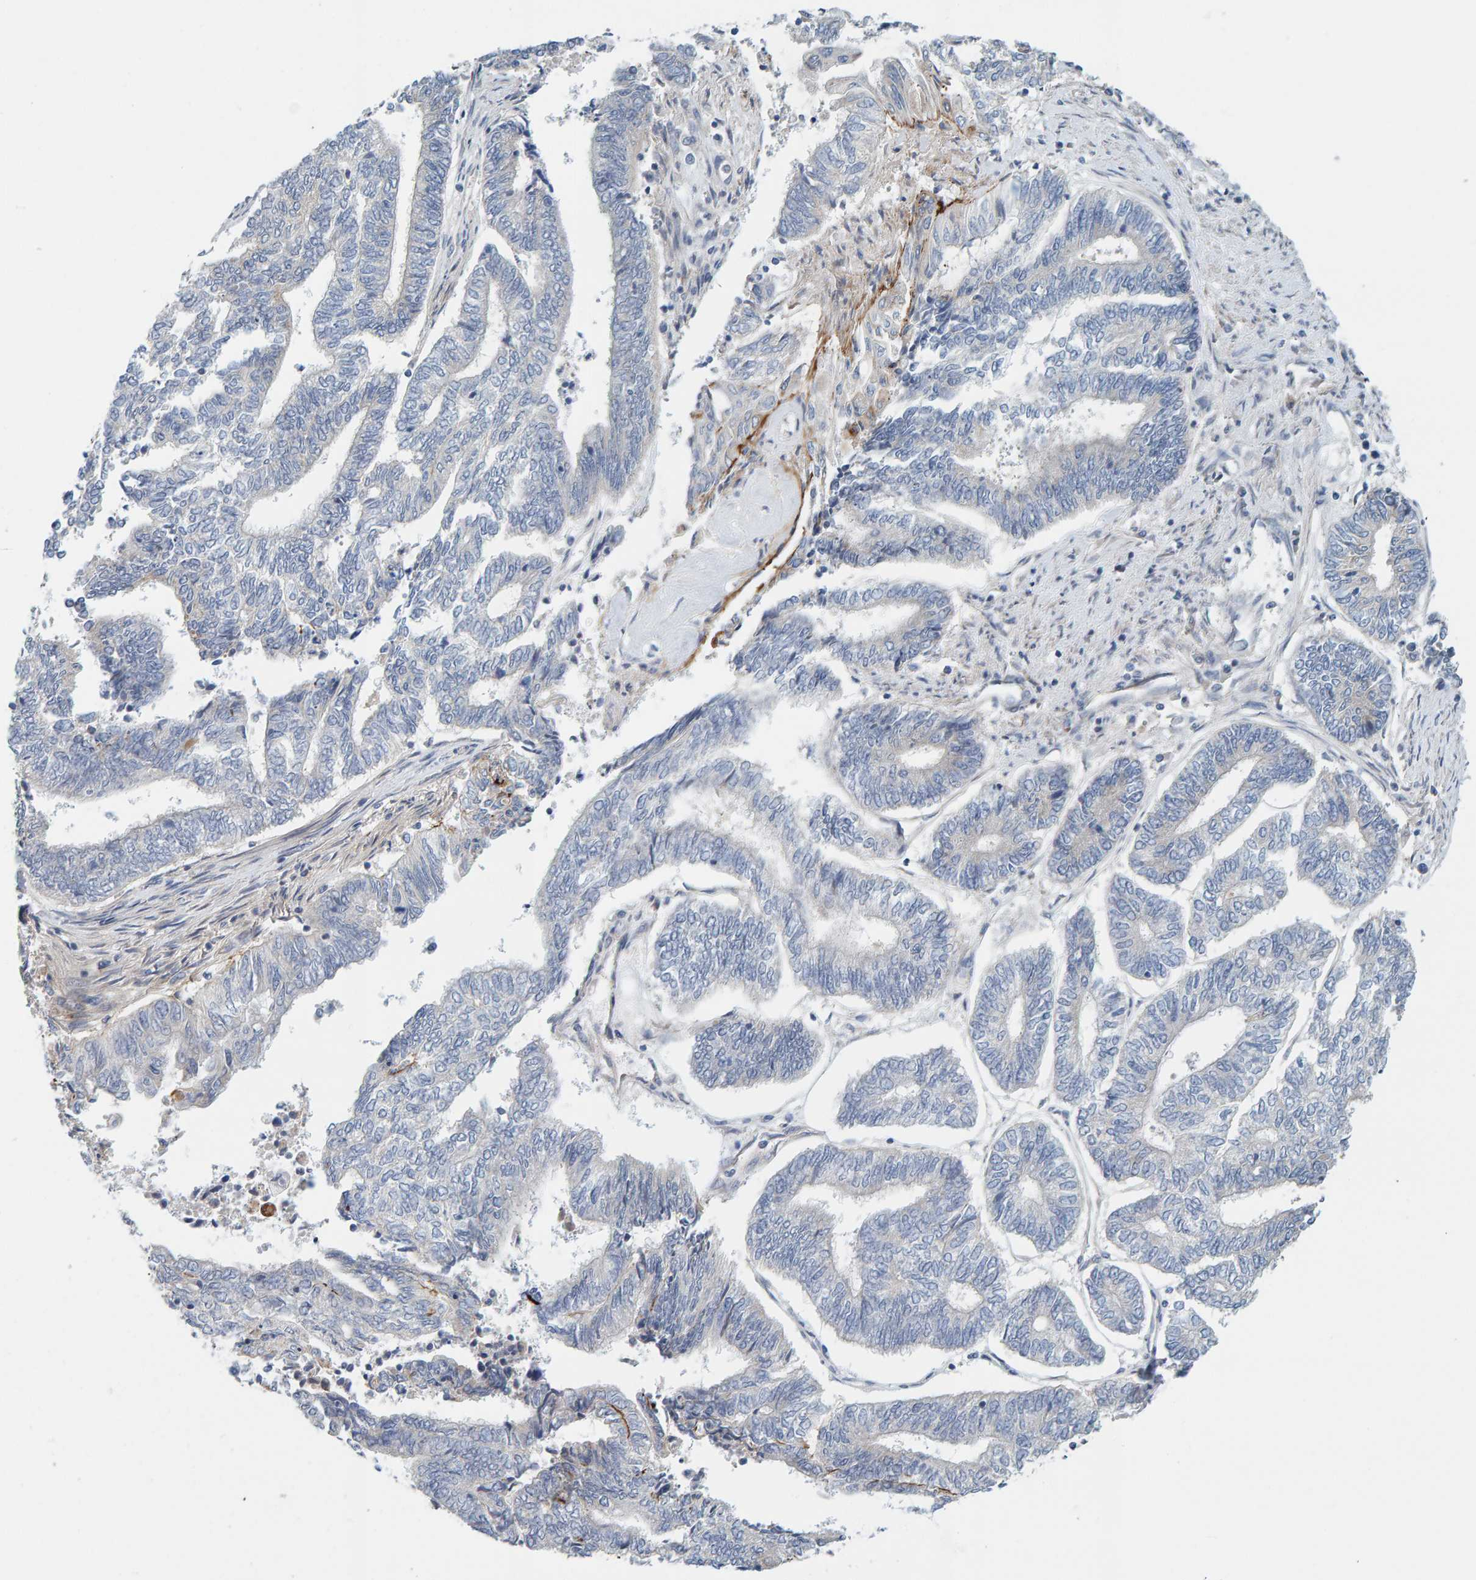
{"staining": {"intensity": "negative", "quantity": "none", "location": "none"}, "tissue": "endometrial cancer", "cell_type": "Tumor cells", "image_type": "cancer", "snomed": [{"axis": "morphology", "description": "Adenocarcinoma, NOS"}, {"axis": "topography", "description": "Uterus"}, {"axis": "topography", "description": "Endometrium"}], "caption": "This is a histopathology image of immunohistochemistry (IHC) staining of endometrial cancer (adenocarcinoma), which shows no staining in tumor cells.", "gene": "CCM2", "patient": {"sex": "female", "age": 70}}